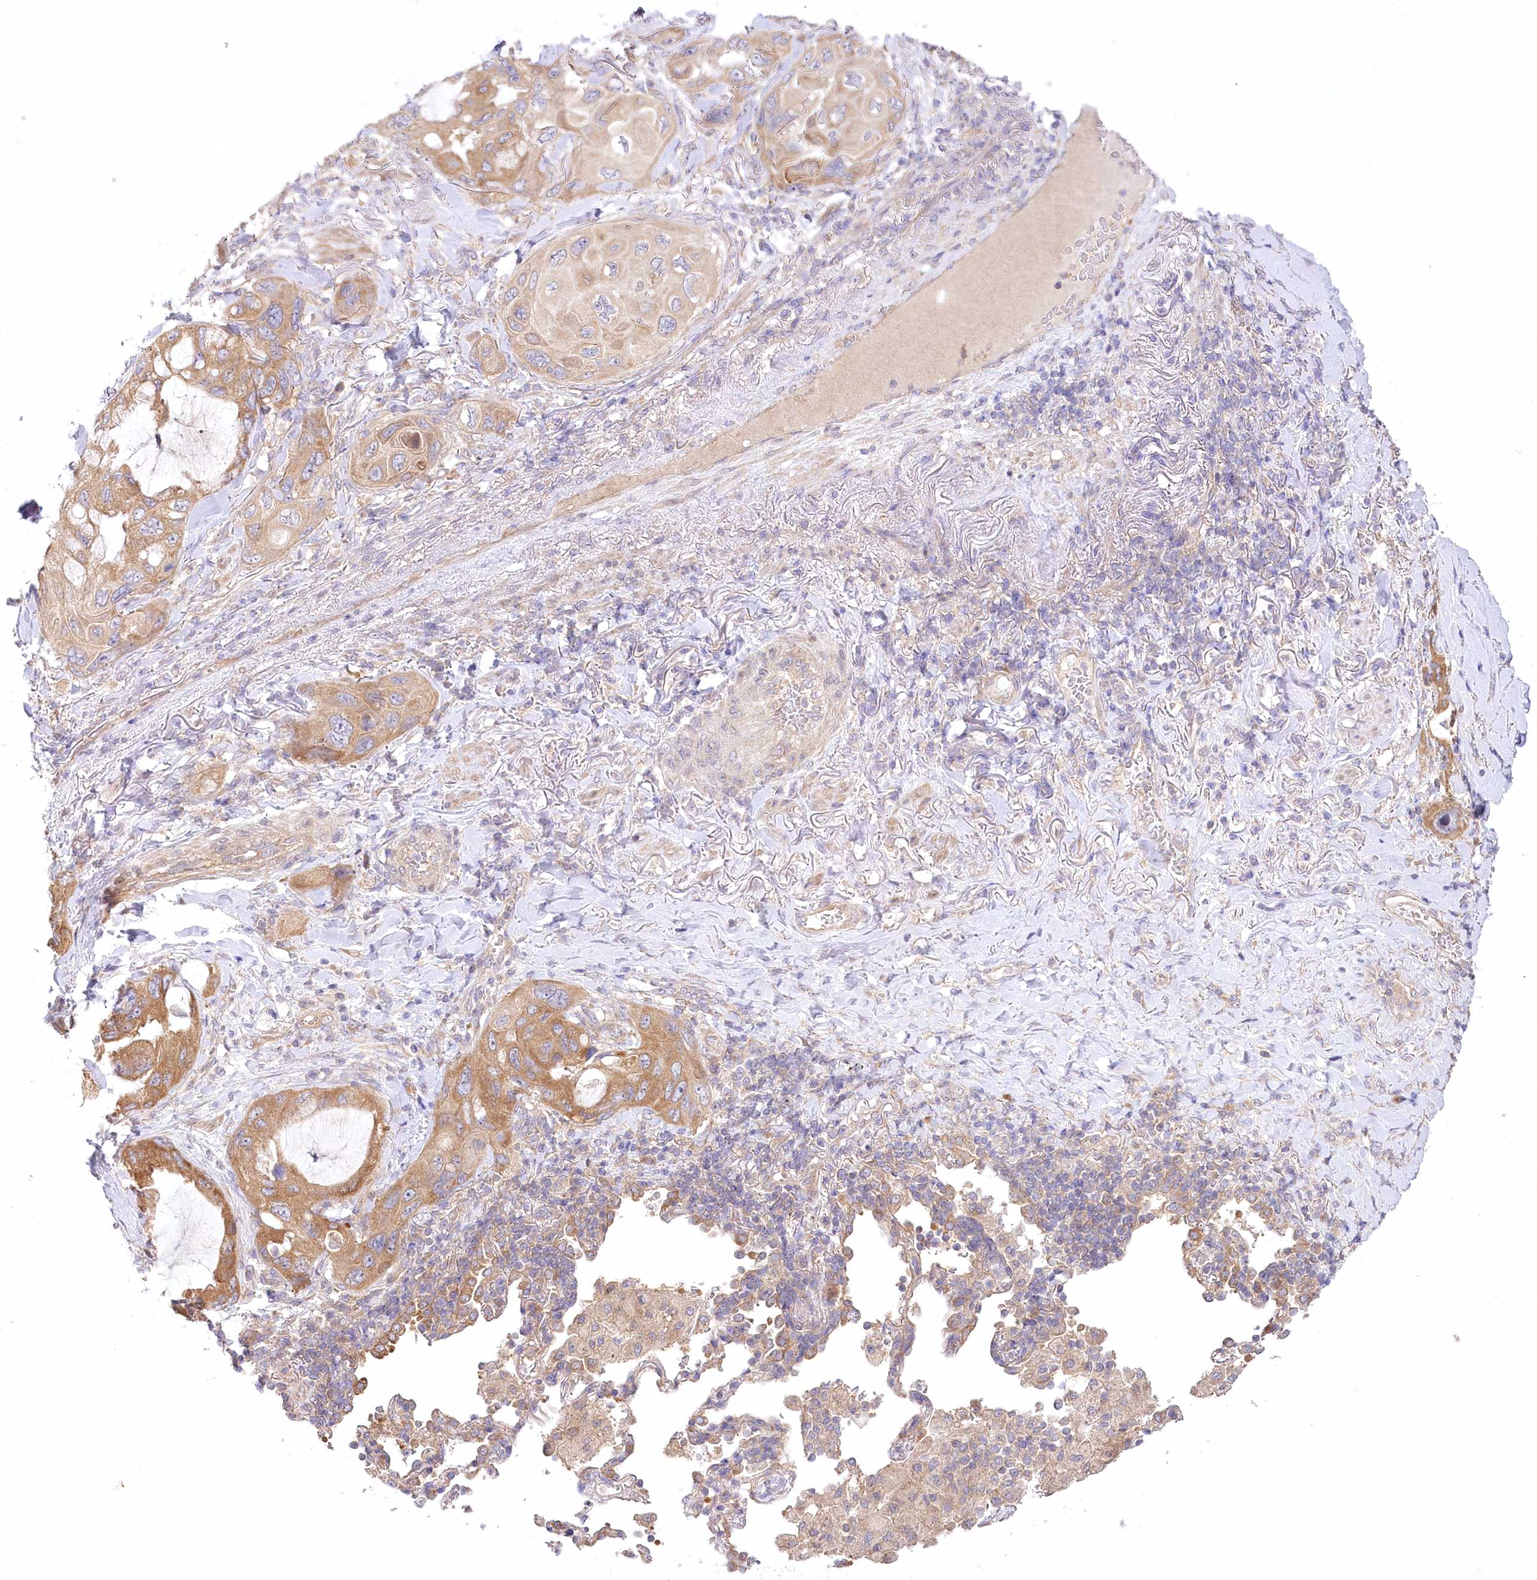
{"staining": {"intensity": "moderate", "quantity": ">75%", "location": "cytoplasmic/membranous"}, "tissue": "lung cancer", "cell_type": "Tumor cells", "image_type": "cancer", "snomed": [{"axis": "morphology", "description": "Squamous cell carcinoma, NOS"}, {"axis": "topography", "description": "Lung"}], "caption": "There is medium levels of moderate cytoplasmic/membranous positivity in tumor cells of squamous cell carcinoma (lung), as demonstrated by immunohistochemical staining (brown color).", "gene": "PYROXD1", "patient": {"sex": "female", "age": 73}}